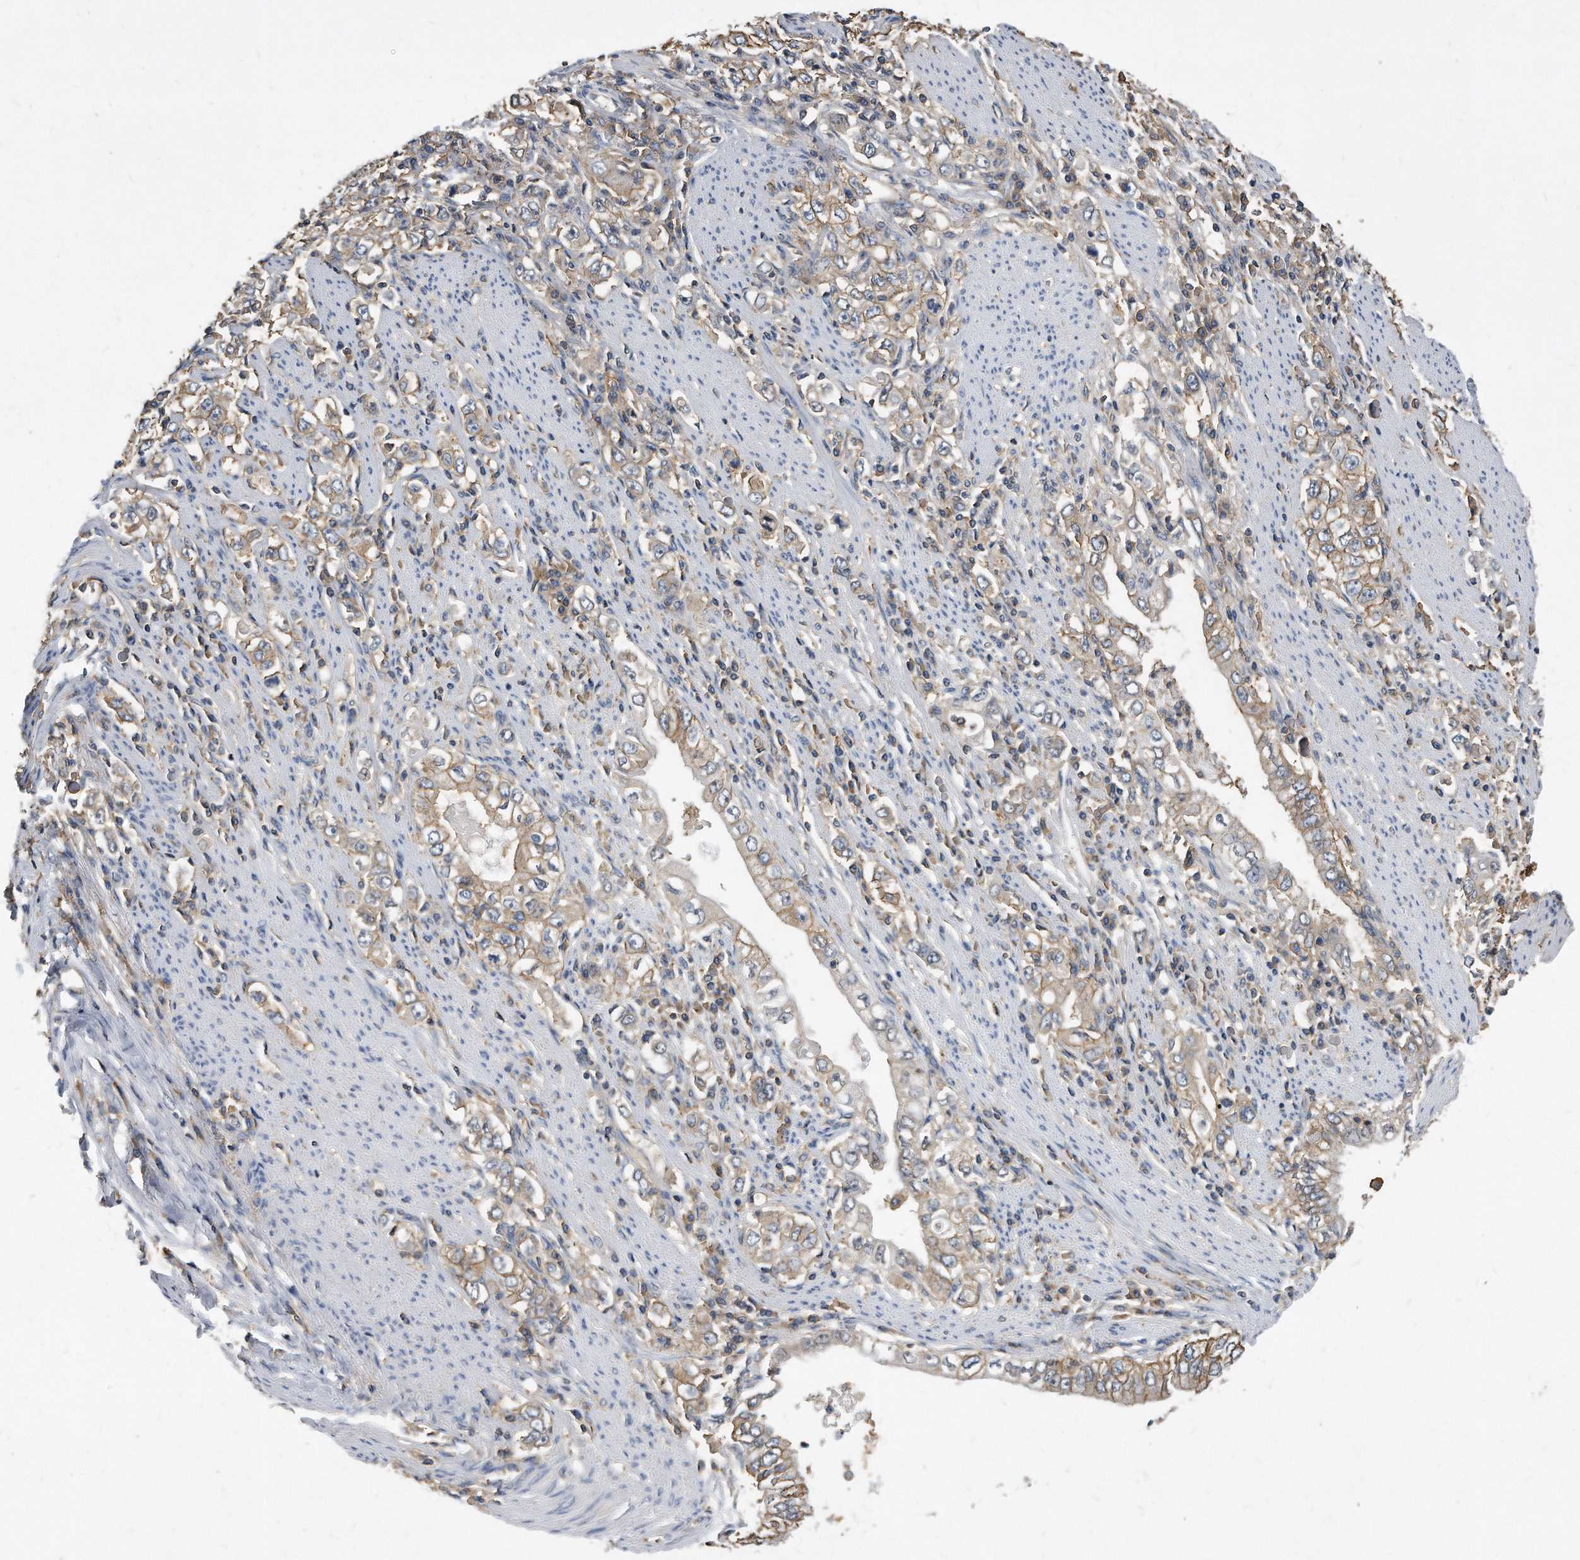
{"staining": {"intensity": "weak", "quantity": "25%-75%", "location": "cytoplasmic/membranous"}, "tissue": "stomach cancer", "cell_type": "Tumor cells", "image_type": "cancer", "snomed": [{"axis": "morphology", "description": "Adenocarcinoma, NOS"}, {"axis": "topography", "description": "Stomach, lower"}], "caption": "Immunohistochemical staining of human stomach cancer displays weak cytoplasmic/membranous protein expression in approximately 25%-75% of tumor cells.", "gene": "ATG5", "patient": {"sex": "female", "age": 72}}